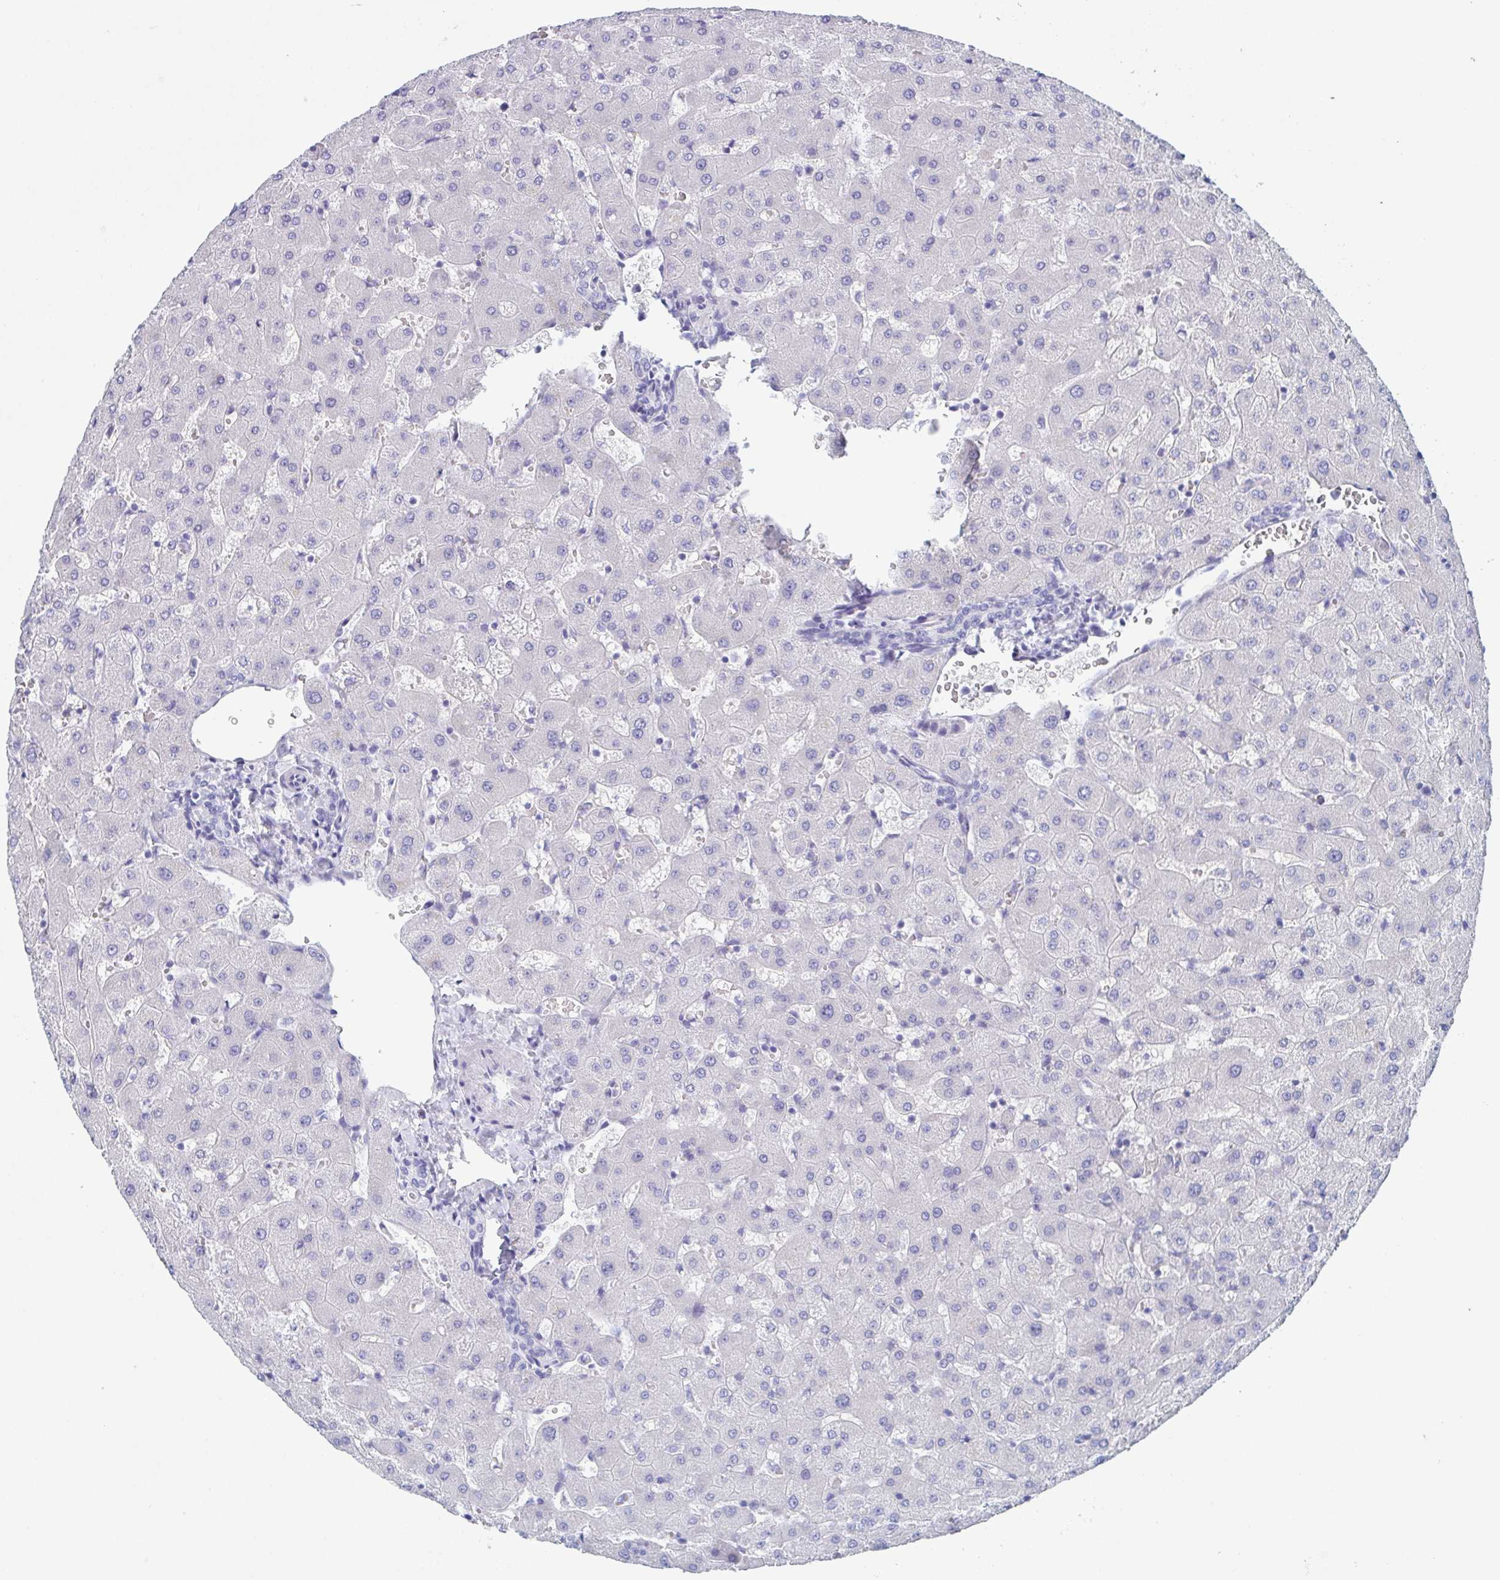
{"staining": {"intensity": "negative", "quantity": "none", "location": "none"}, "tissue": "liver", "cell_type": "Cholangiocytes", "image_type": "normal", "snomed": [{"axis": "morphology", "description": "Normal tissue, NOS"}, {"axis": "topography", "description": "Liver"}], "caption": "A micrograph of liver stained for a protein demonstrates no brown staining in cholangiocytes. The staining was performed using DAB (3,3'-diaminobenzidine) to visualize the protein expression in brown, while the nuclei were stained in blue with hematoxylin (Magnification: 20x).", "gene": "ZPBP", "patient": {"sex": "female", "age": 63}}